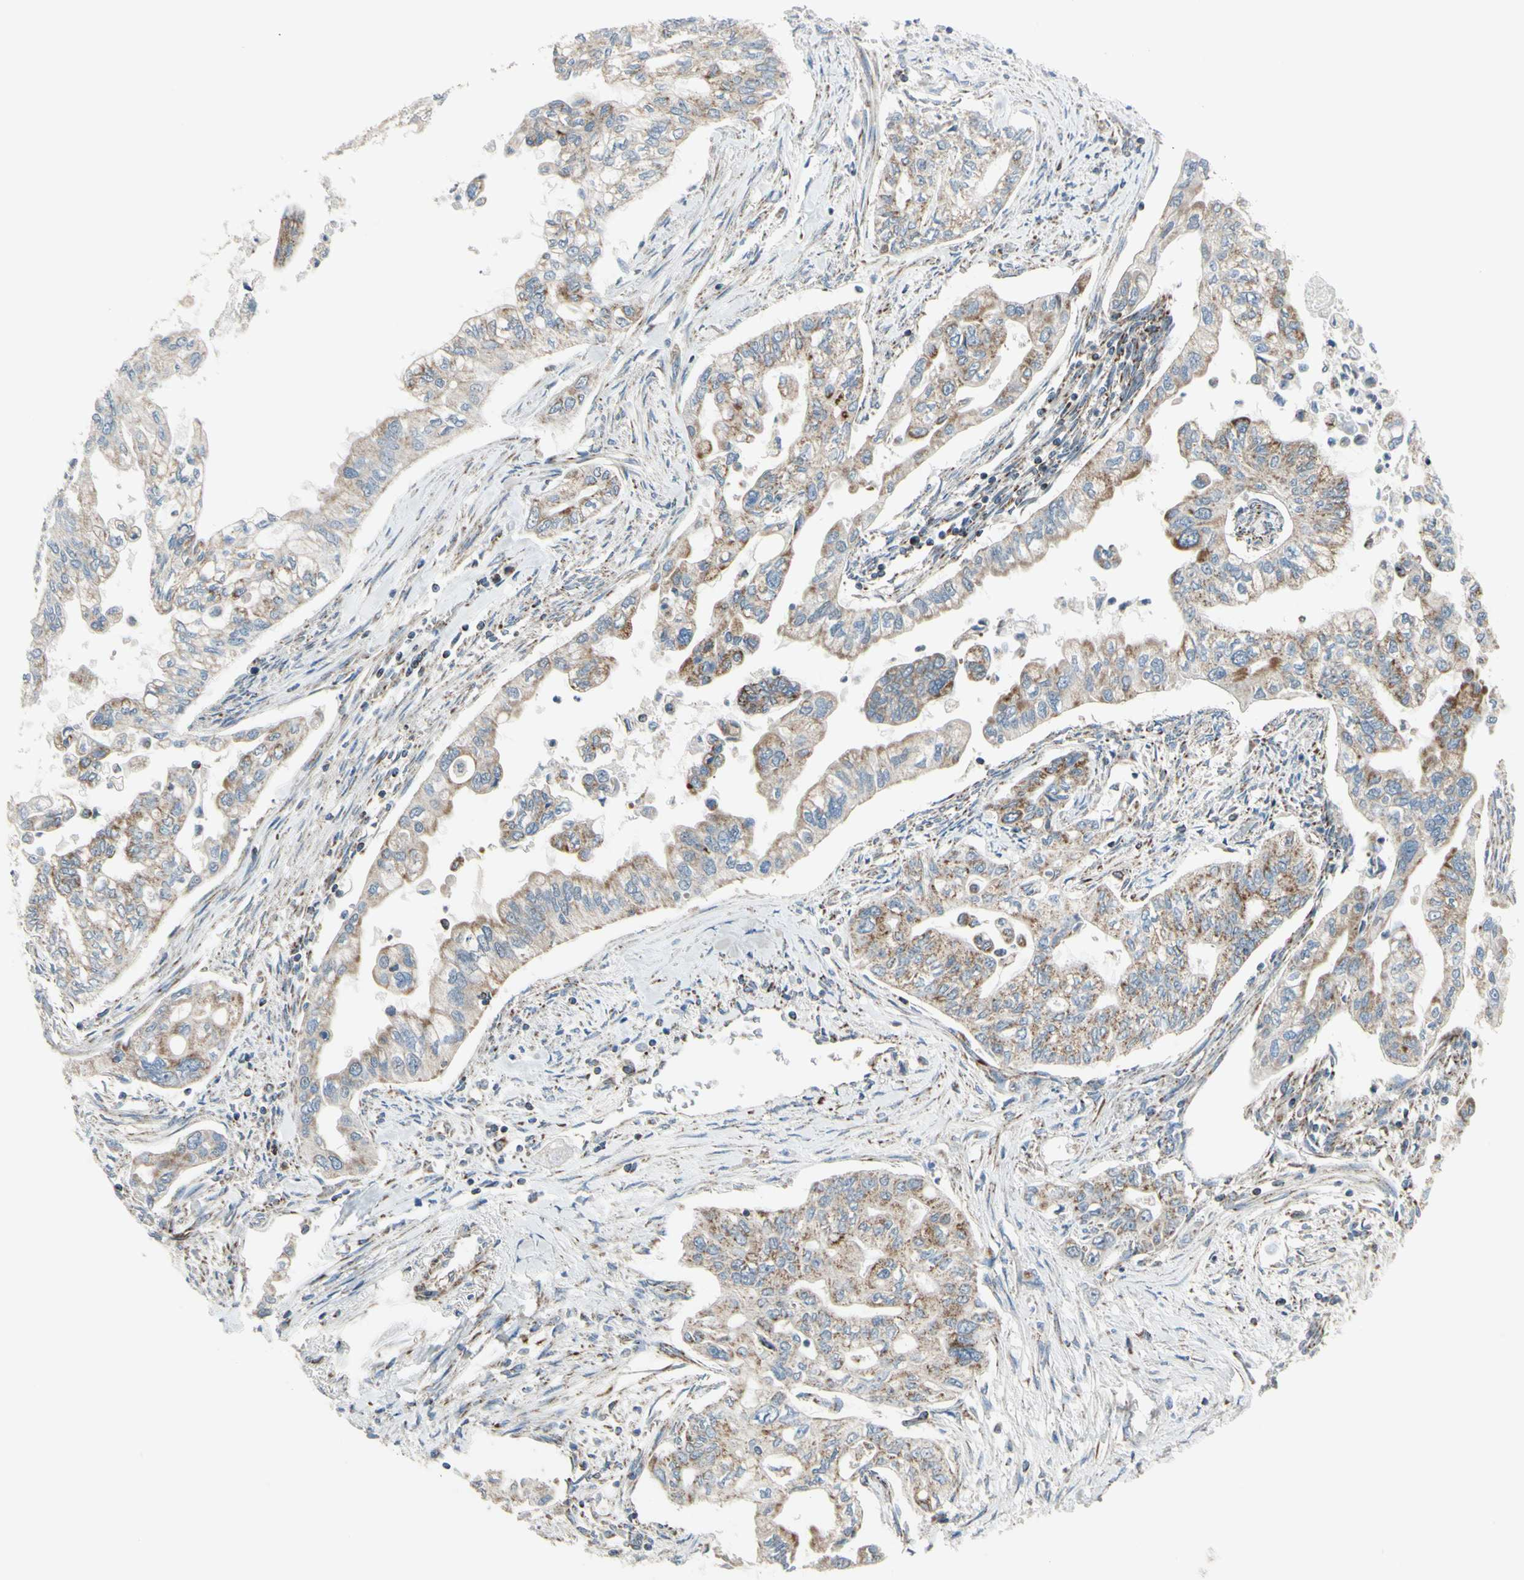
{"staining": {"intensity": "weak", "quantity": "25%-75%", "location": "cytoplasmic/membranous"}, "tissue": "pancreatic cancer", "cell_type": "Tumor cells", "image_type": "cancer", "snomed": [{"axis": "morphology", "description": "Normal tissue, NOS"}, {"axis": "topography", "description": "Pancreas"}], "caption": "Immunohistochemical staining of human pancreatic cancer exhibits weak cytoplasmic/membranous protein expression in approximately 25%-75% of tumor cells.", "gene": "FAM171B", "patient": {"sex": "male", "age": 42}}